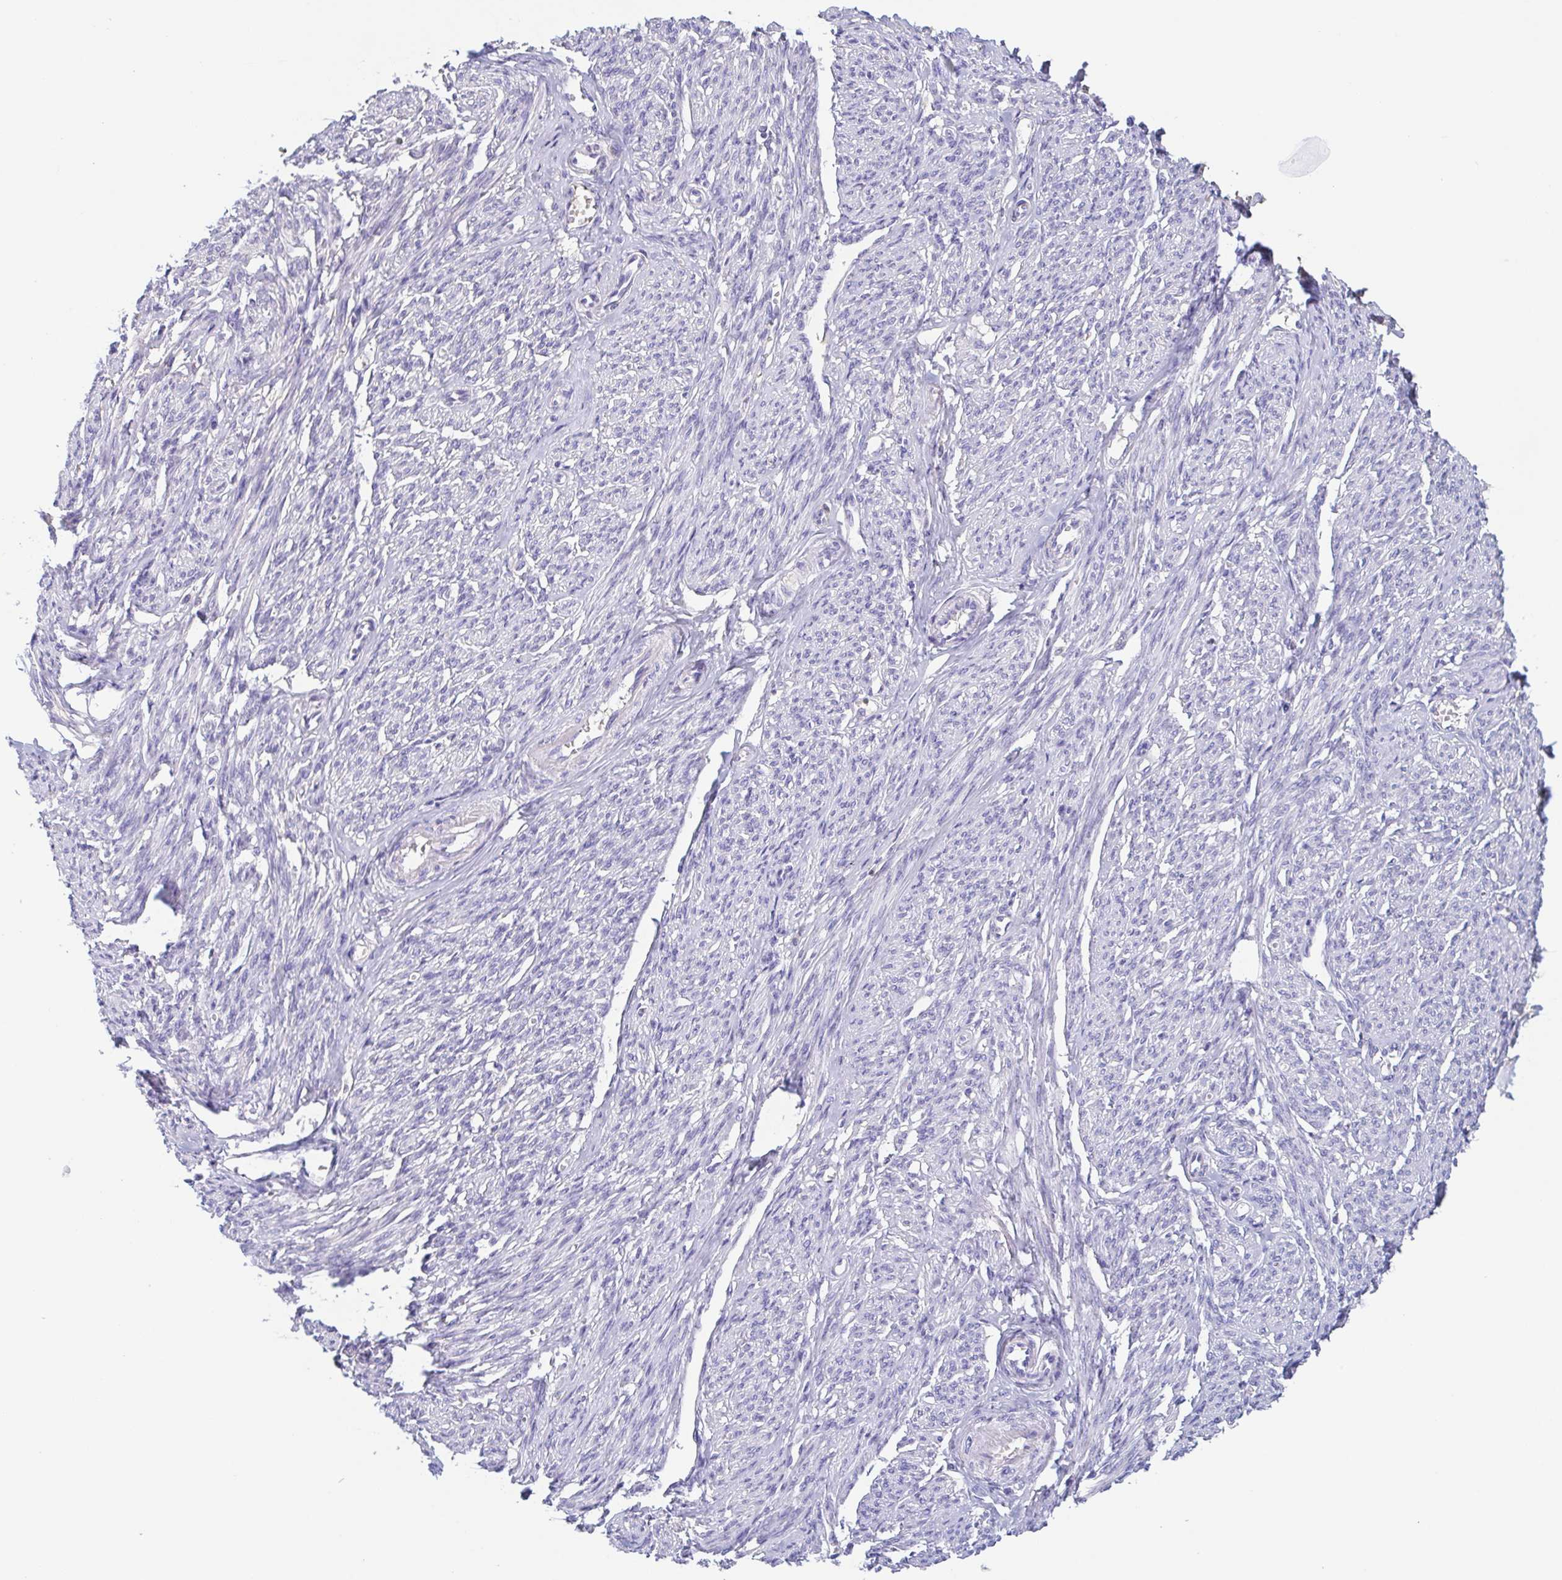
{"staining": {"intensity": "negative", "quantity": "none", "location": "none"}, "tissue": "smooth muscle", "cell_type": "Smooth muscle cells", "image_type": "normal", "snomed": [{"axis": "morphology", "description": "Normal tissue, NOS"}, {"axis": "topography", "description": "Smooth muscle"}], "caption": "Smooth muscle was stained to show a protein in brown. There is no significant staining in smooth muscle cells. (Stains: DAB IHC with hematoxylin counter stain, Microscopy: brightfield microscopy at high magnification).", "gene": "TREH", "patient": {"sex": "female", "age": 65}}